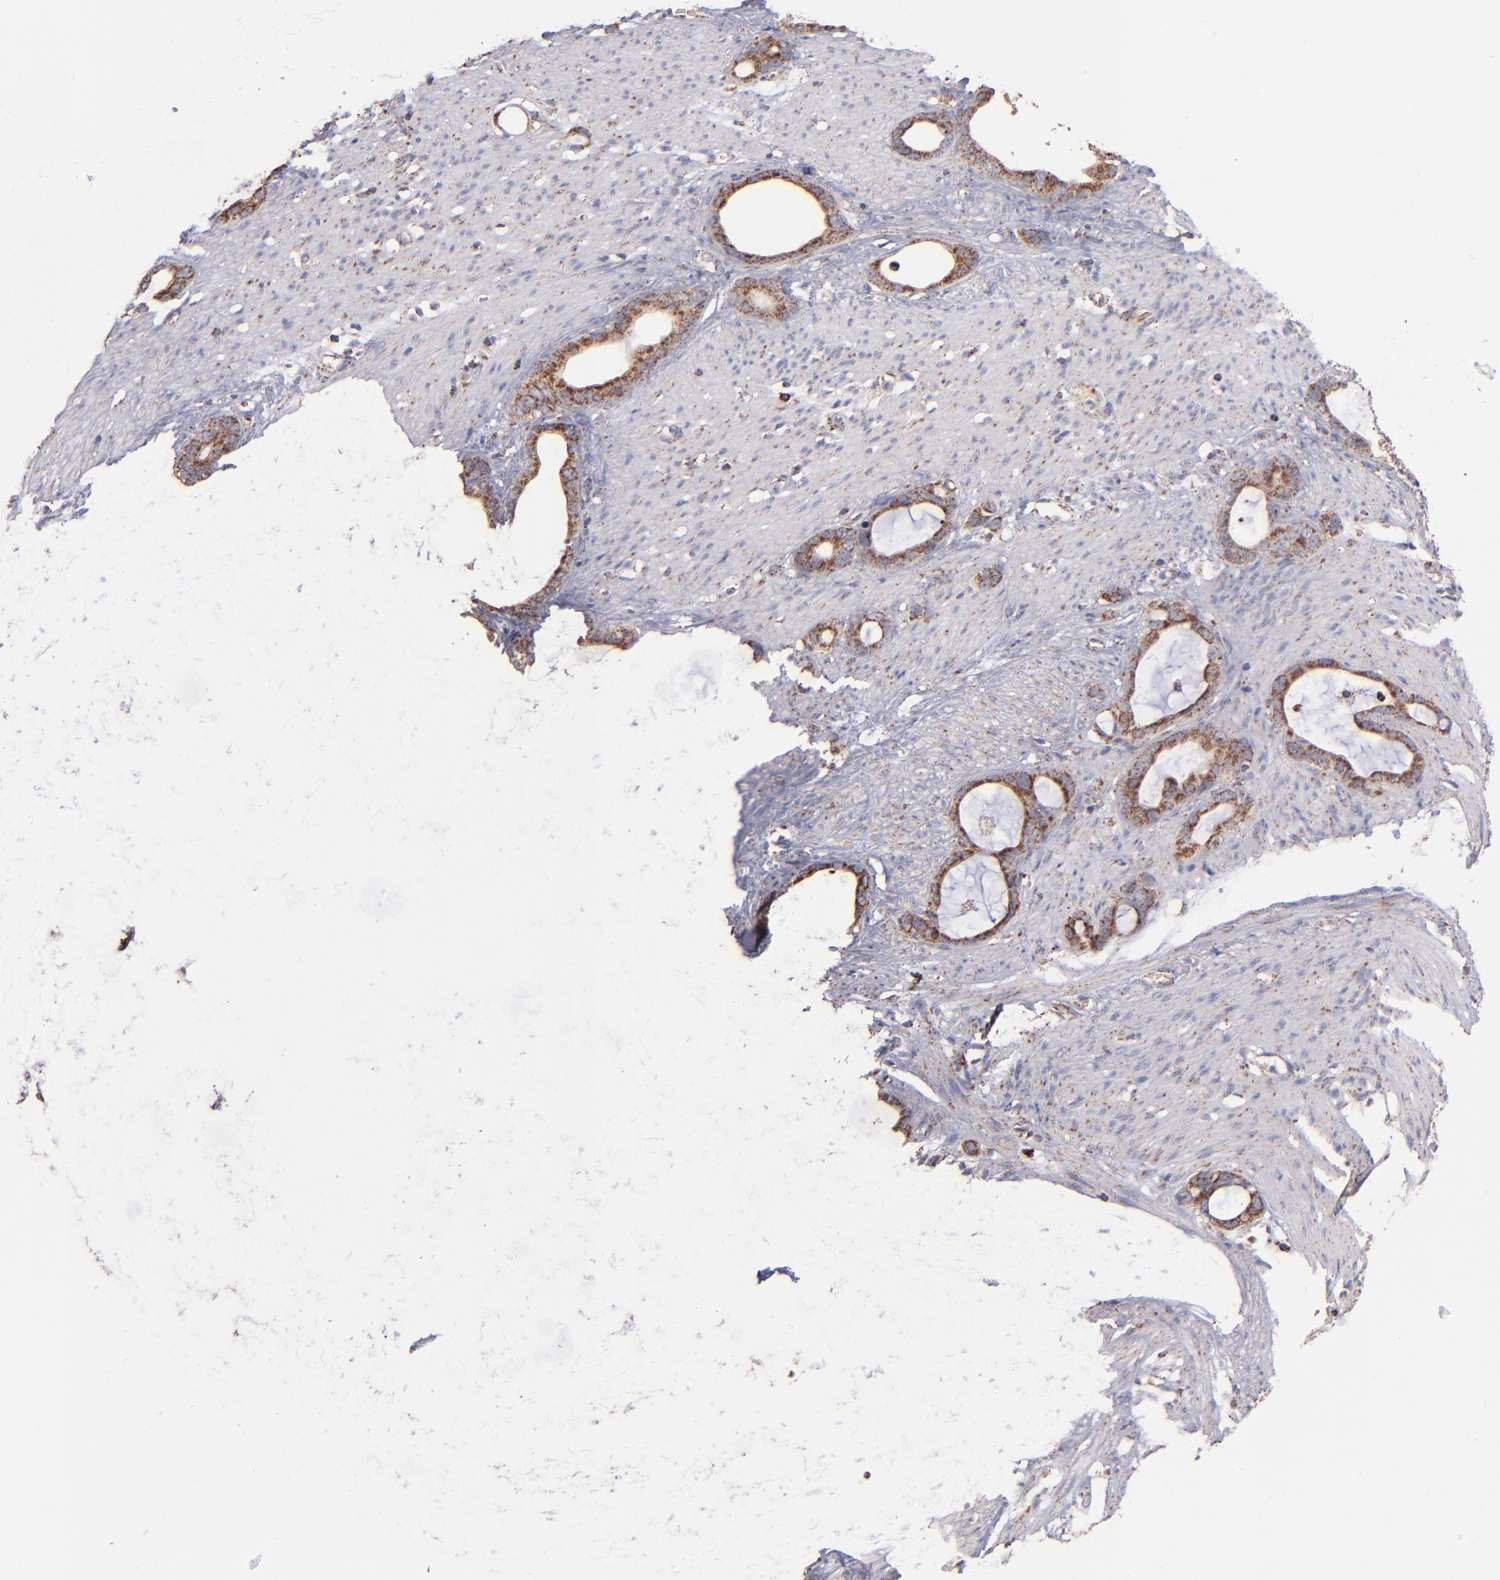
{"staining": {"intensity": "moderate", "quantity": ">75%", "location": "cytoplasmic/membranous"}, "tissue": "stomach cancer", "cell_type": "Tumor cells", "image_type": "cancer", "snomed": [{"axis": "morphology", "description": "Adenocarcinoma, NOS"}, {"axis": "topography", "description": "Stomach"}], "caption": "Human stomach cancer (adenocarcinoma) stained for a protein (brown) displays moderate cytoplasmic/membranous positive staining in approximately >75% of tumor cells.", "gene": "DLST", "patient": {"sex": "female", "age": 75}}